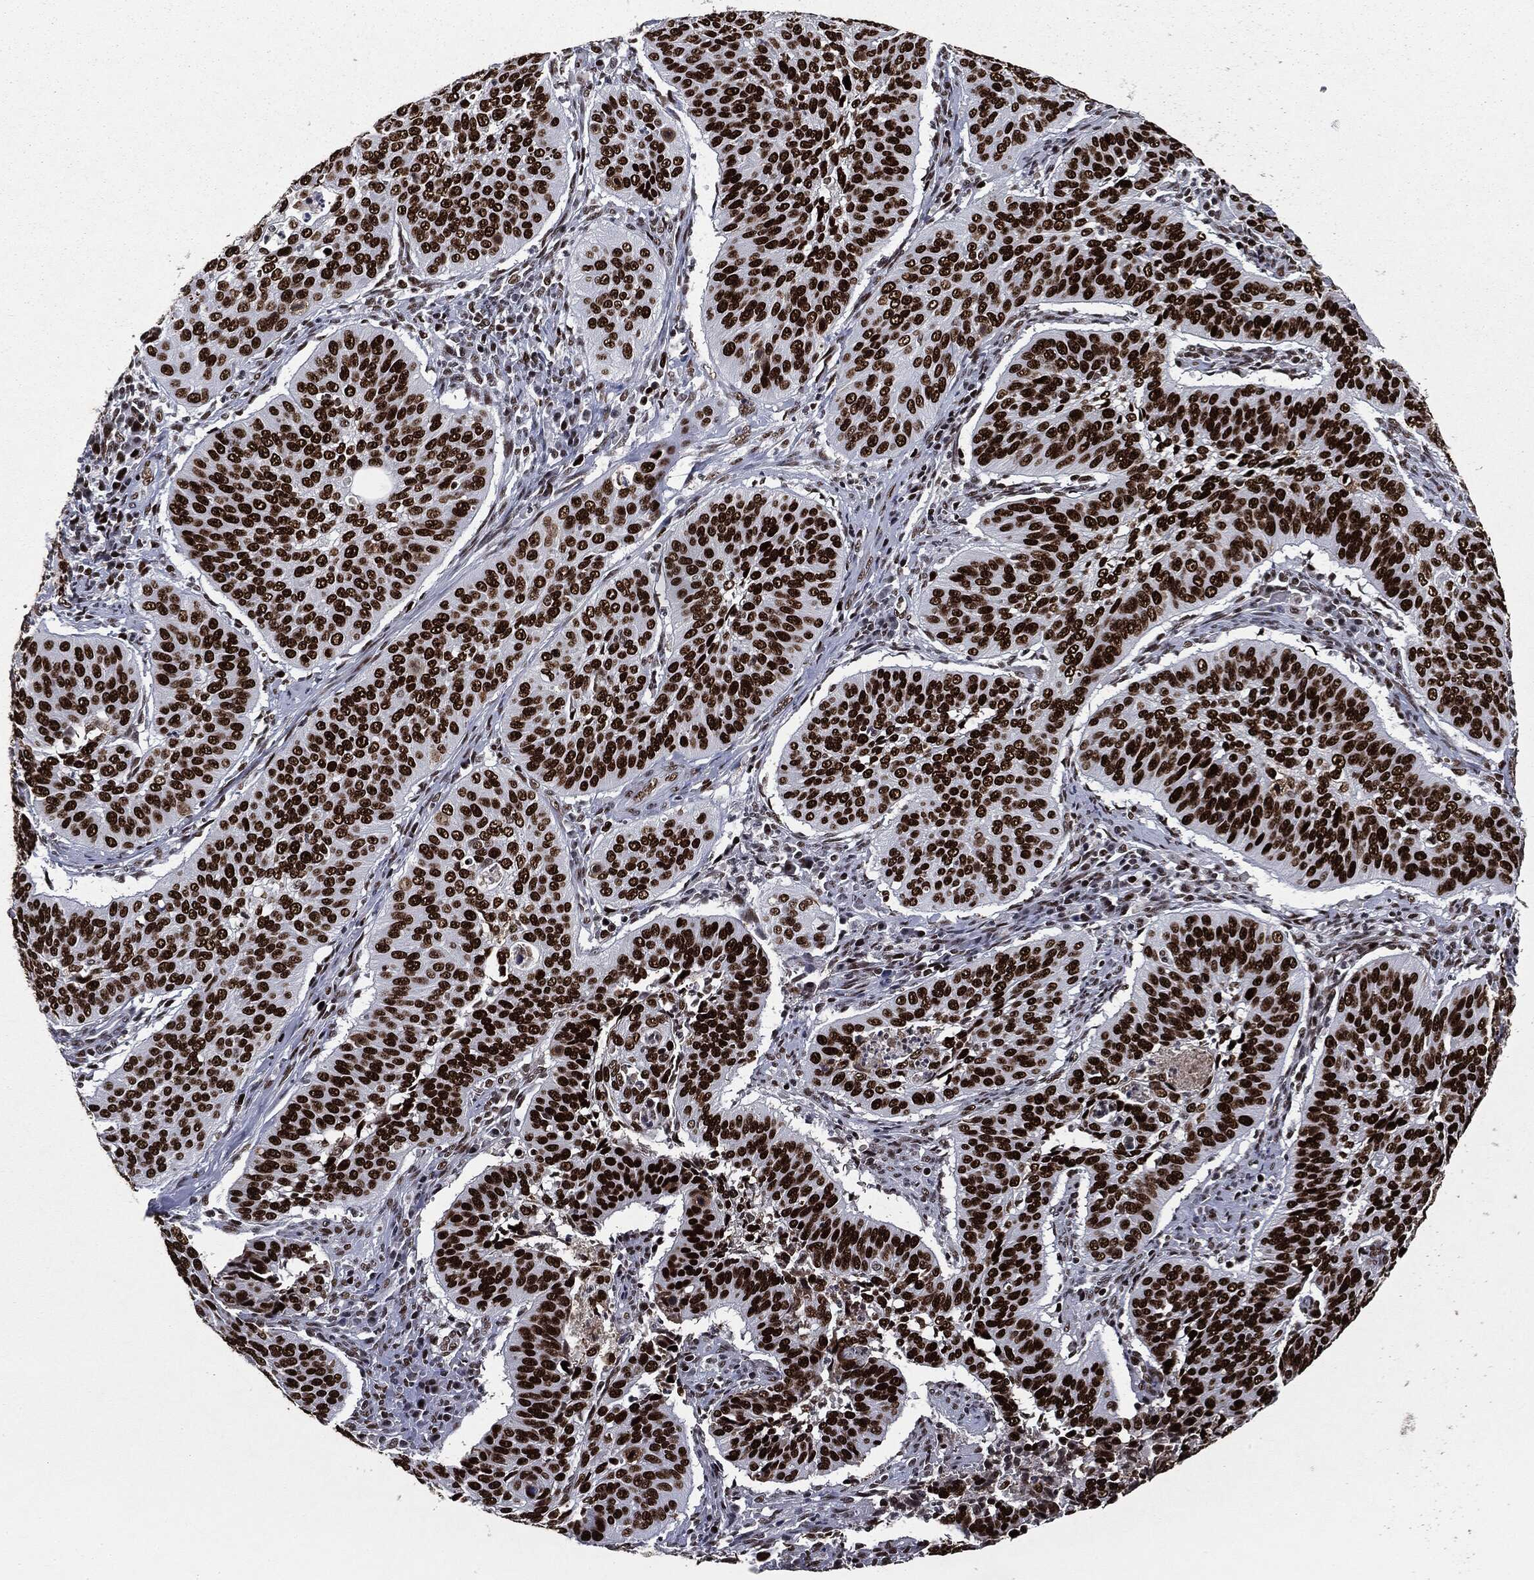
{"staining": {"intensity": "strong", "quantity": ">75%", "location": "nuclear"}, "tissue": "cervical cancer", "cell_type": "Tumor cells", "image_type": "cancer", "snomed": [{"axis": "morphology", "description": "Normal tissue, NOS"}, {"axis": "morphology", "description": "Squamous cell carcinoma, NOS"}, {"axis": "topography", "description": "Cervix"}], "caption": "Immunohistochemical staining of human cervical squamous cell carcinoma displays high levels of strong nuclear protein expression in about >75% of tumor cells.", "gene": "MSH2", "patient": {"sex": "female", "age": 39}}